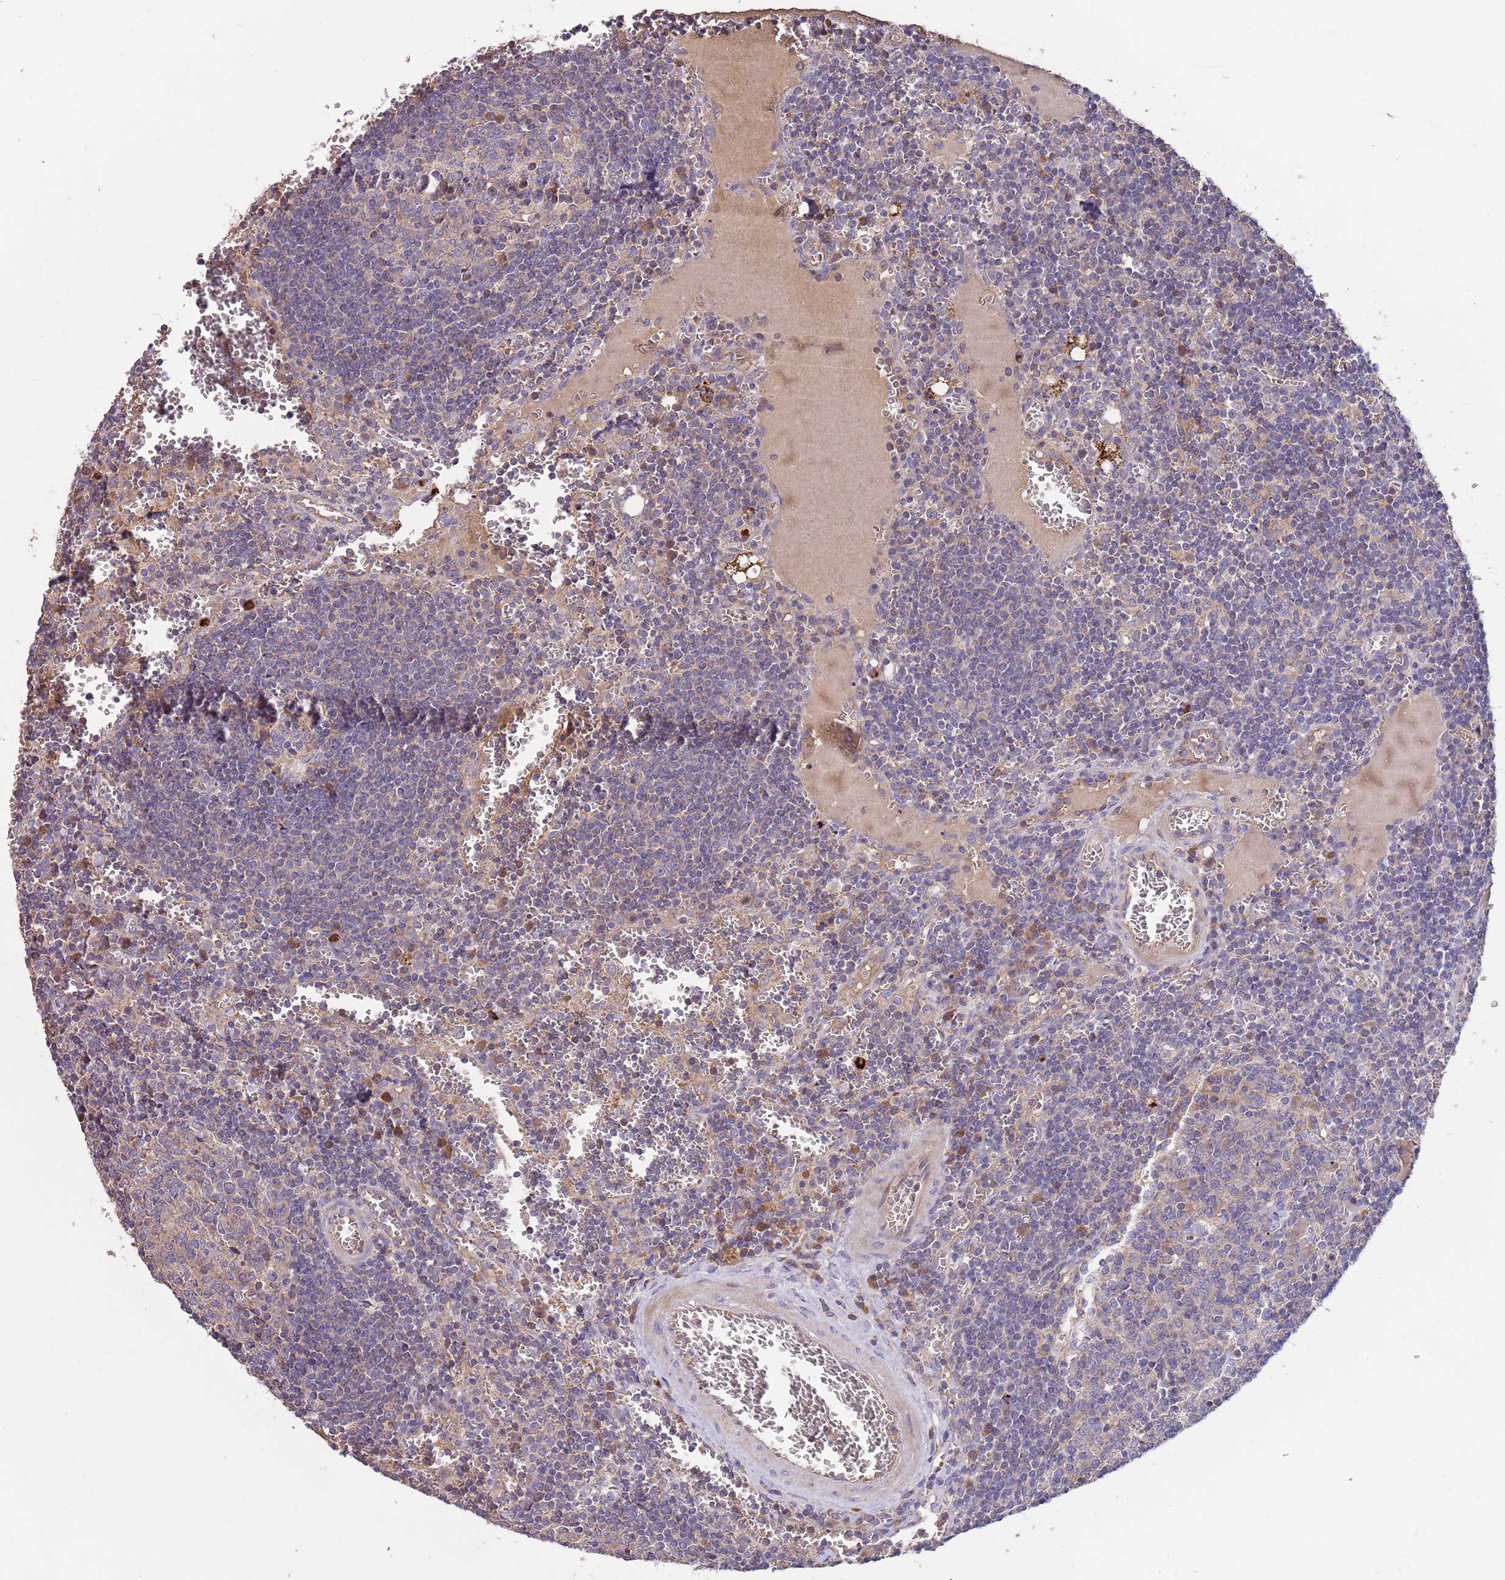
{"staining": {"intensity": "negative", "quantity": "none", "location": "none"}, "tissue": "lymph node", "cell_type": "Germinal center cells", "image_type": "normal", "snomed": [{"axis": "morphology", "description": "Normal tissue, NOS"}, {"axis": "topography", "description": "Lymph node"}], "caption": "This photomicrograph is of normal lymph node stained with immunohistochemistry to label a protein in brown with the nuclei are counter-stained blue. There is no staining in germinal center cells. Brightfield microscopy of IHC stained with DAB (3,3'-diaminobenzidine) (brown) and hematoxylin (blue), captured at high magnification.", "gene": "TRMO", "patient": {"sex": "female", "age": 73}}